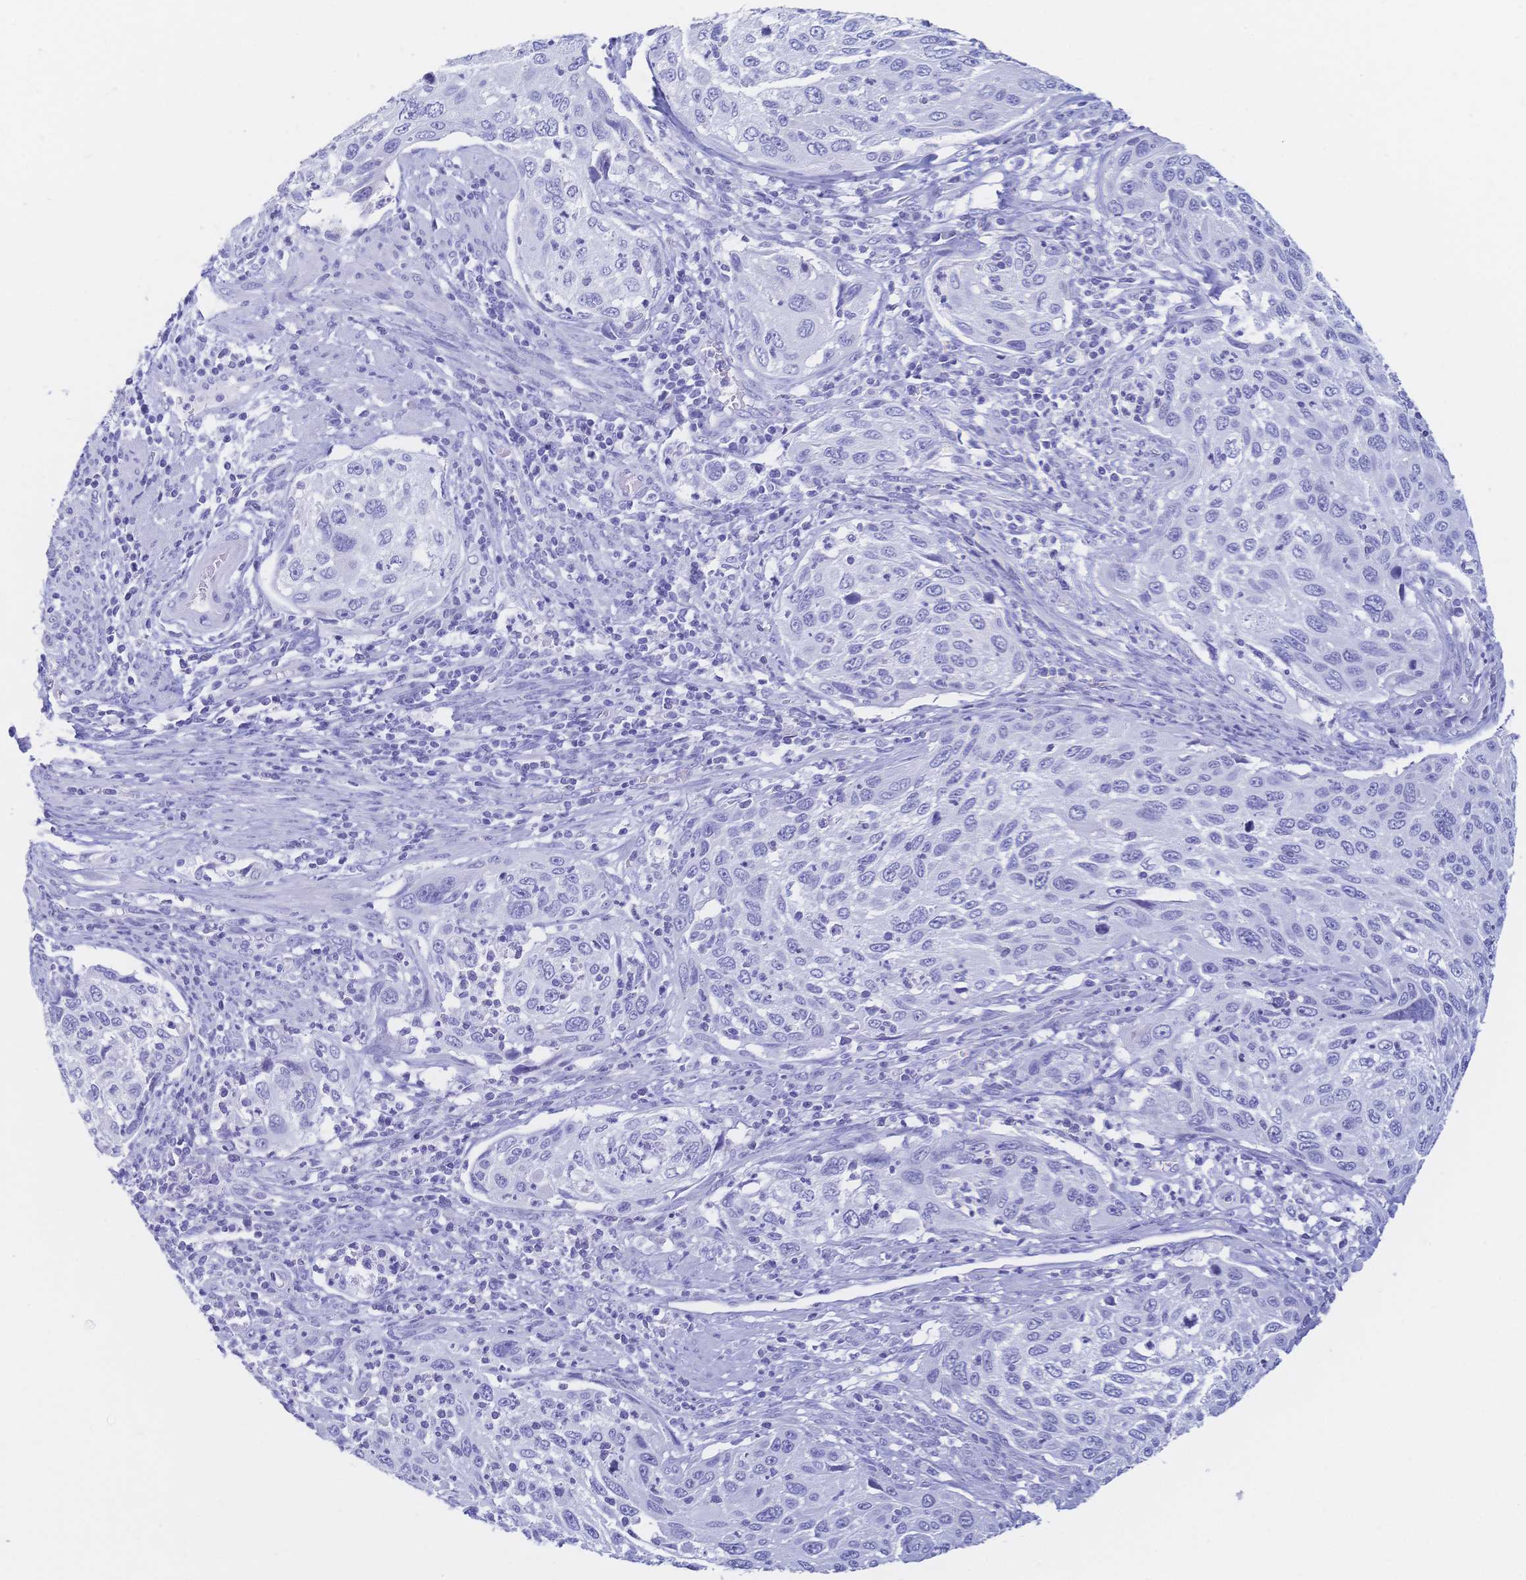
{"staining": {"intensity": "negative", "quantity": "none", "location": "none"}, "tissue": "cervical cancer", "cell_type": "Tumor cells", "image_type": "cancer", "snomed": [{"axis": "morphology", "description": "Squamous cell carcinoma, NOS"}, {"axis": "topography", "description": "Cervix"}], "caption": "Tumor cells are negative for protein expression in human squamous cell carcinoma (cervical).", "gene": "MEP1B", "patient": {"sex": "female", "age": 70}}